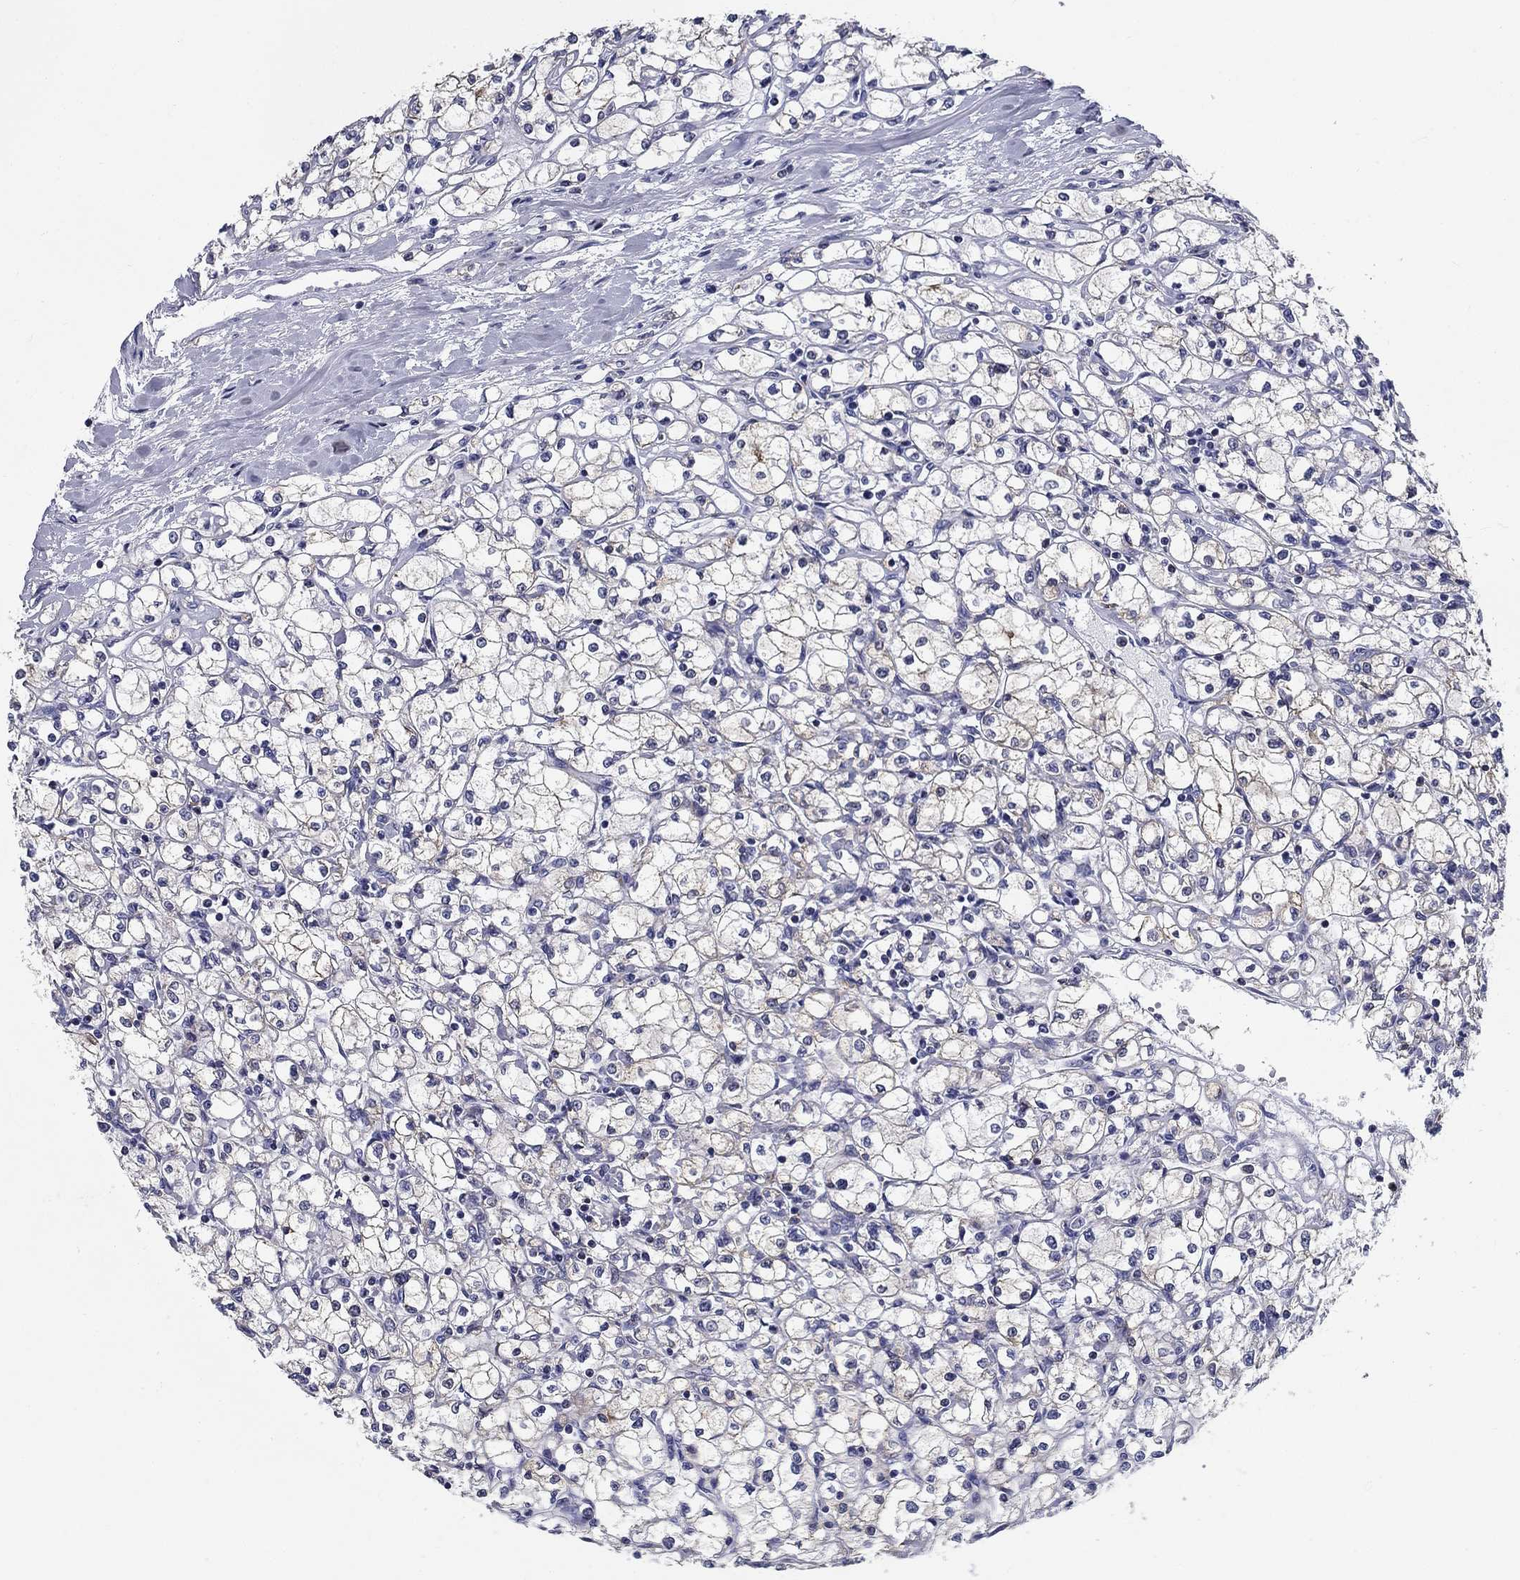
{"staining": {"intensity": "moderate", "quantity": "<25%", "location": "cytoplasmic/membranous"}, "tissue": "renal cancer", "cell_type": "Tumor cells", "image_type": "cancer", "snomed": [{"axis": "morphology", "description": "Adenocarcinoma, NOS"}, {"axis": "topography", "description": "Kidney"}], "caption": "A histopathology image of human renal cancer stained for a protein shows moderate cytoplasmic/membranous brown staining in tumor cells. (DAB IHC, brown staining for protein, blue staining for nuclei).", "gene": "UPB1", "patient": {"sex": "male", "age": 67}}